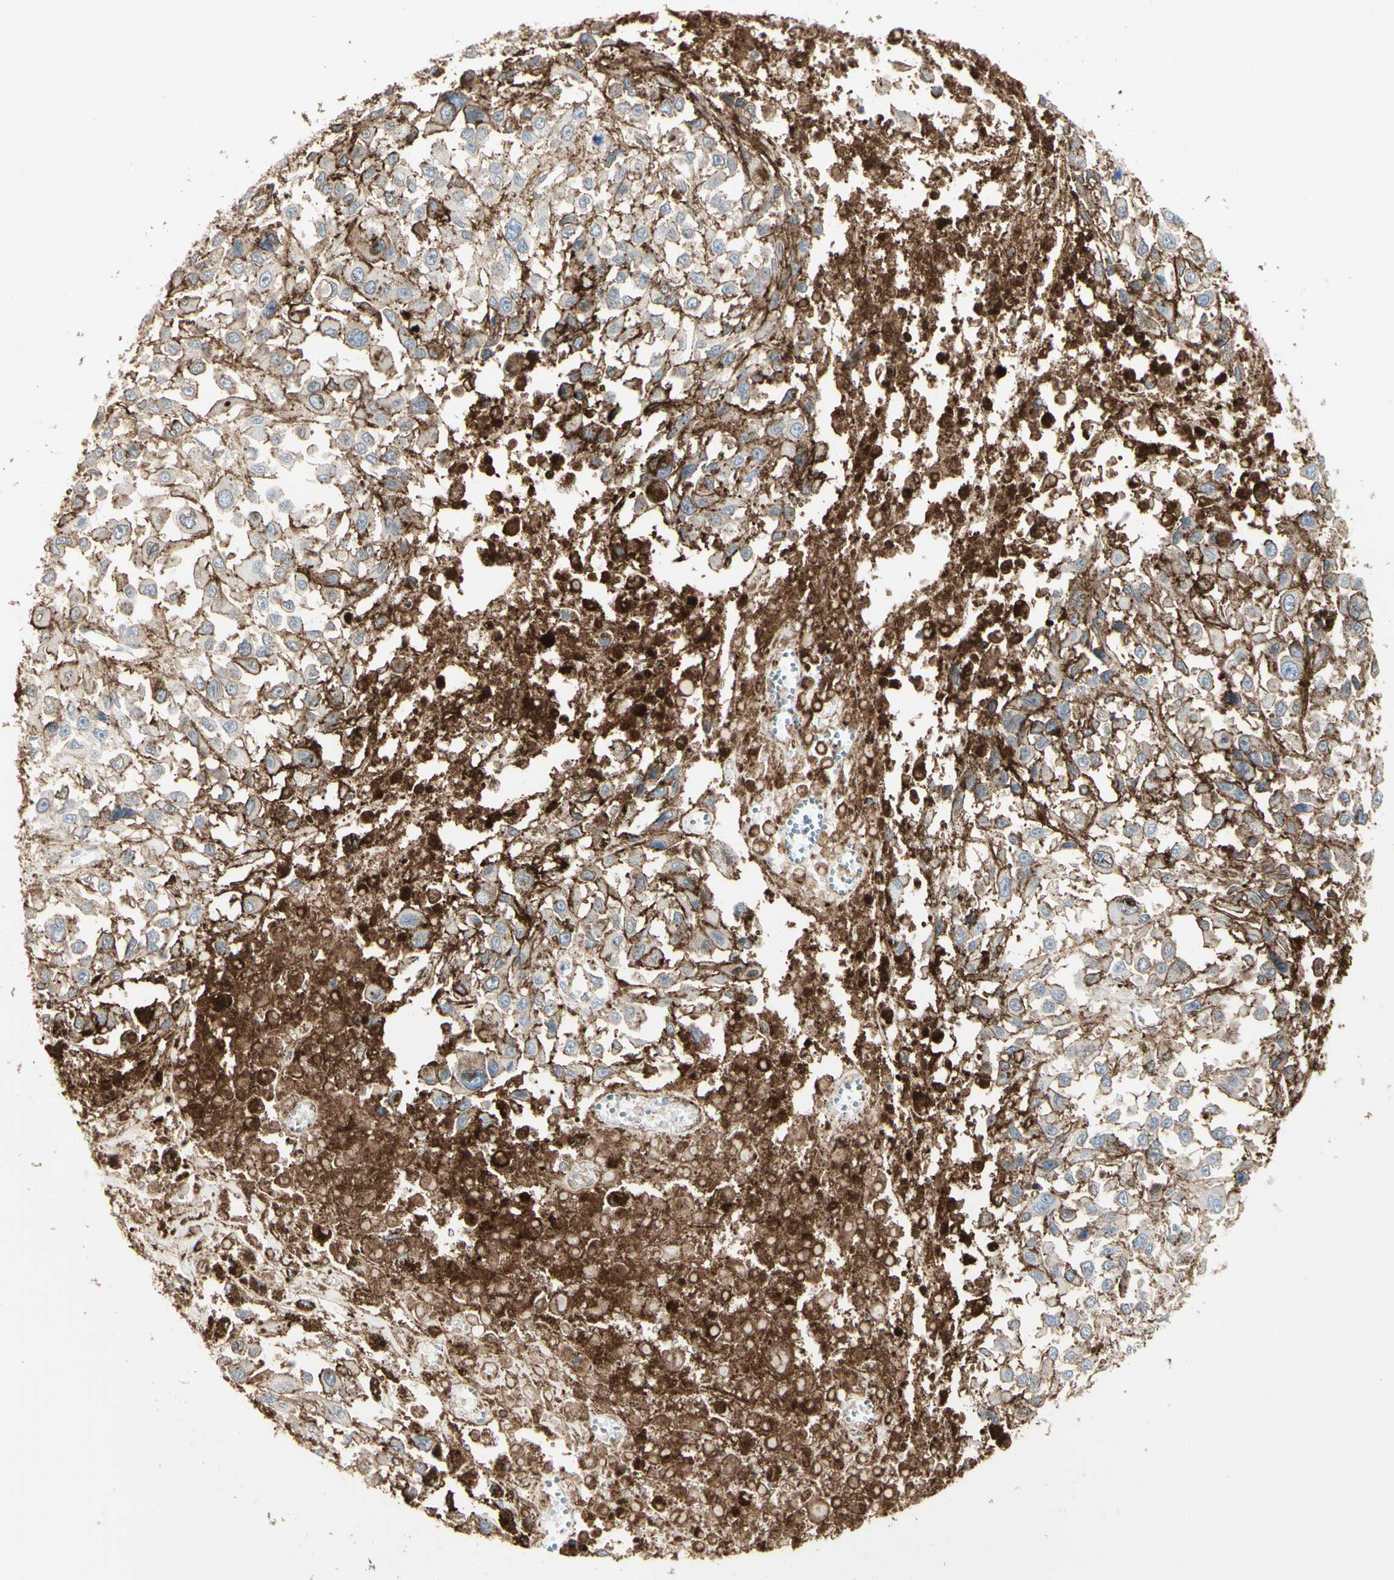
{"staining": {"intensity": "strong", "quantity": "25%-75%", "location": "cytoplasmic/membranous"}, "tissue": "melanoma", "cell_type": "Tumor cells", "image_type": "cancer", "snomed": [{"axis": "morphology", "description": "Malignant melanoma, Metastatic site"}, {"axis": "topography", "description": "Lymph node"}], "caption": "Protein staining by immunohistochemistry (IHC) reveals strong cytoplasmic/membranous positivity in about 25%-75% of tumor cells in melanoma.", "gene": "CLEC2B", "patient": {"sex": "male", "age": 59}}